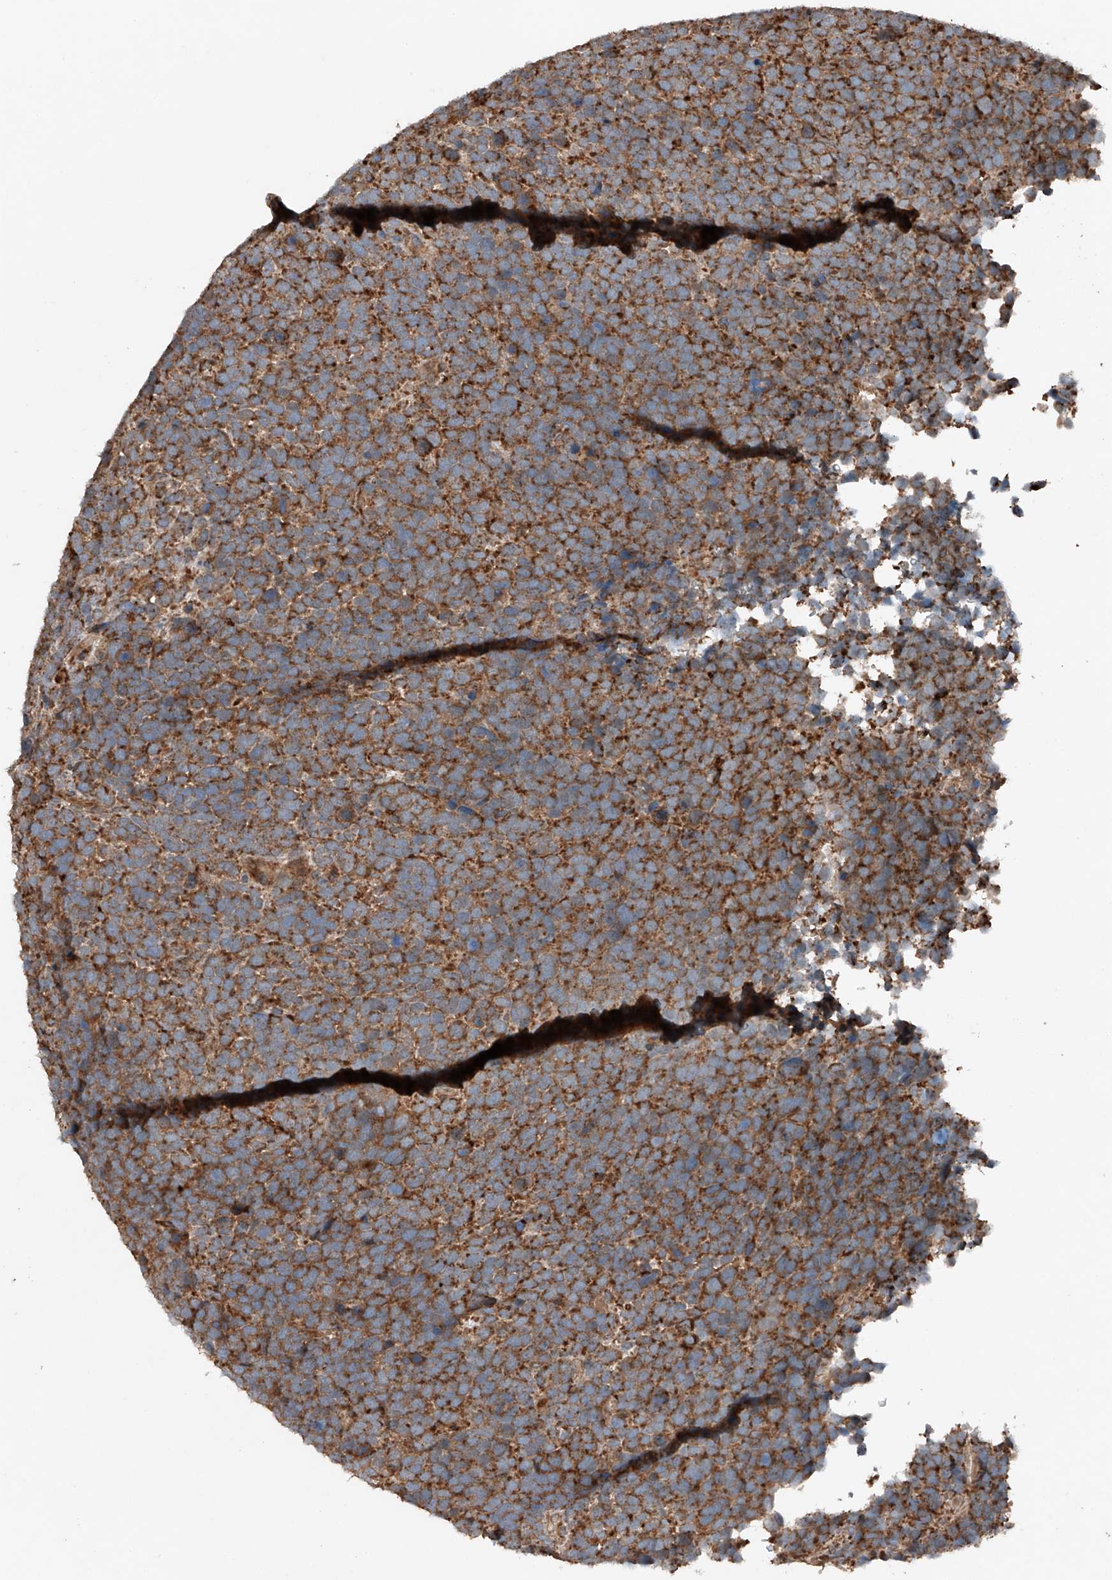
{"staining": {"intensity": "strong", "quantity": ">75%", "location": "cytoplasmic/membranous"}, "tissue": "urothelial cancer", "cell_type": "Tumor cells", "image_type": "cancer", "snomed": [{"axis": "morphology", "description": "Urothelial carcinoma, High grade"}, {"axis": "topography", "description": "Urinary bladder"}], "caption": "Immunohistochemistry (IHC) micrograph of human high-grade urothelial carcinoma stained for a protein (brown), which exhibits high levels of strong cytoplasmic/membranous expression in about >75% of tumor cells.", "gene": "AP4B1", "patient": {"sex": "female", "age": 82}}